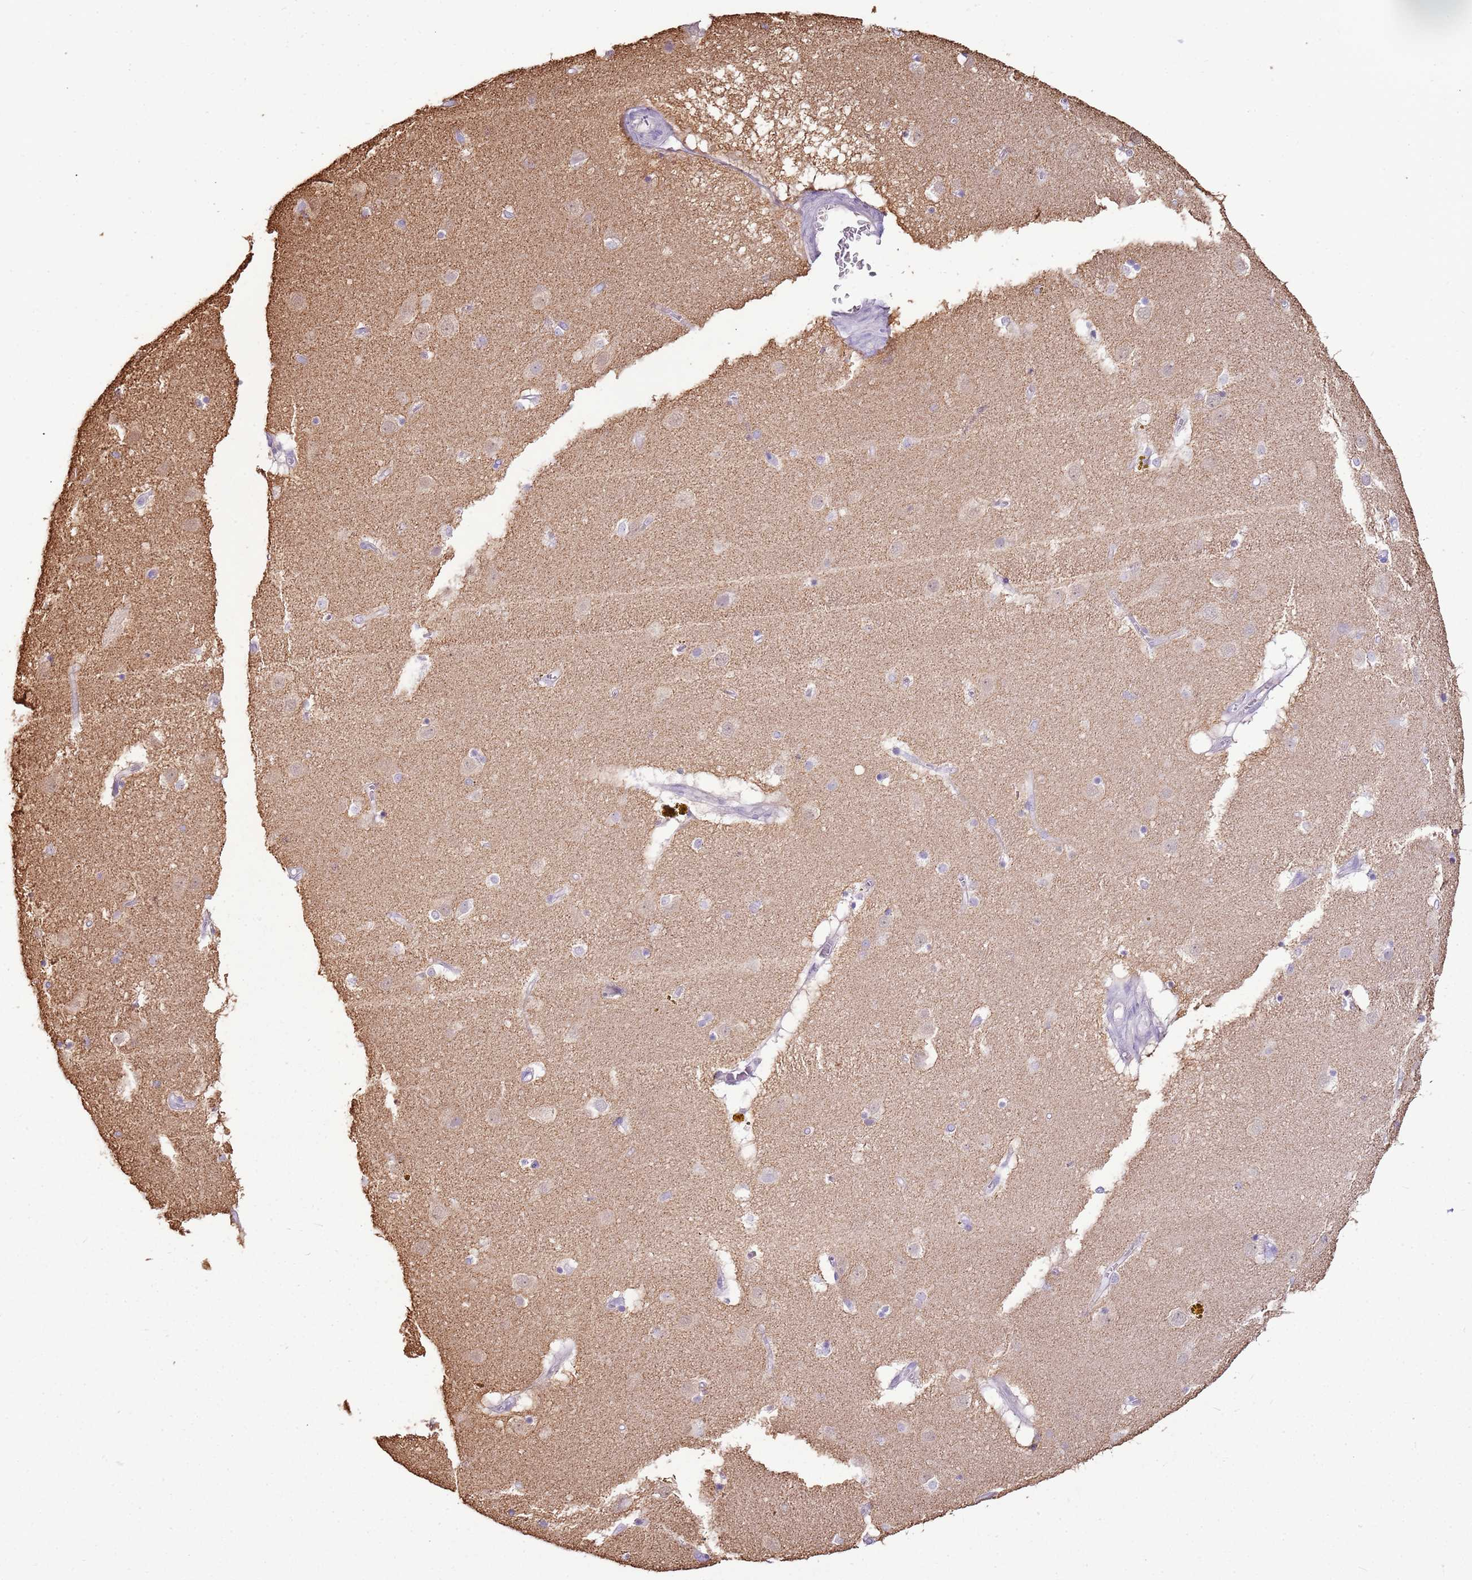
{"staining": {"intensity": "negative", "quantity": "none", "location": "none"}, "tissue": "caudate", "cell_type": "Glial cells", "image_type": "normal", "snomed": [{"axis": "morphology", "description": "Normal tissue, NOS"}, {"axis": "topography", "description": "Lateral ventricle wall"}], "caption": "DAB immunohistochemical staining of normal human caudate shows no significant positivity in glial cells.", "gene": "CAPN7", "patient": {"sex": "male", "age": 70}}